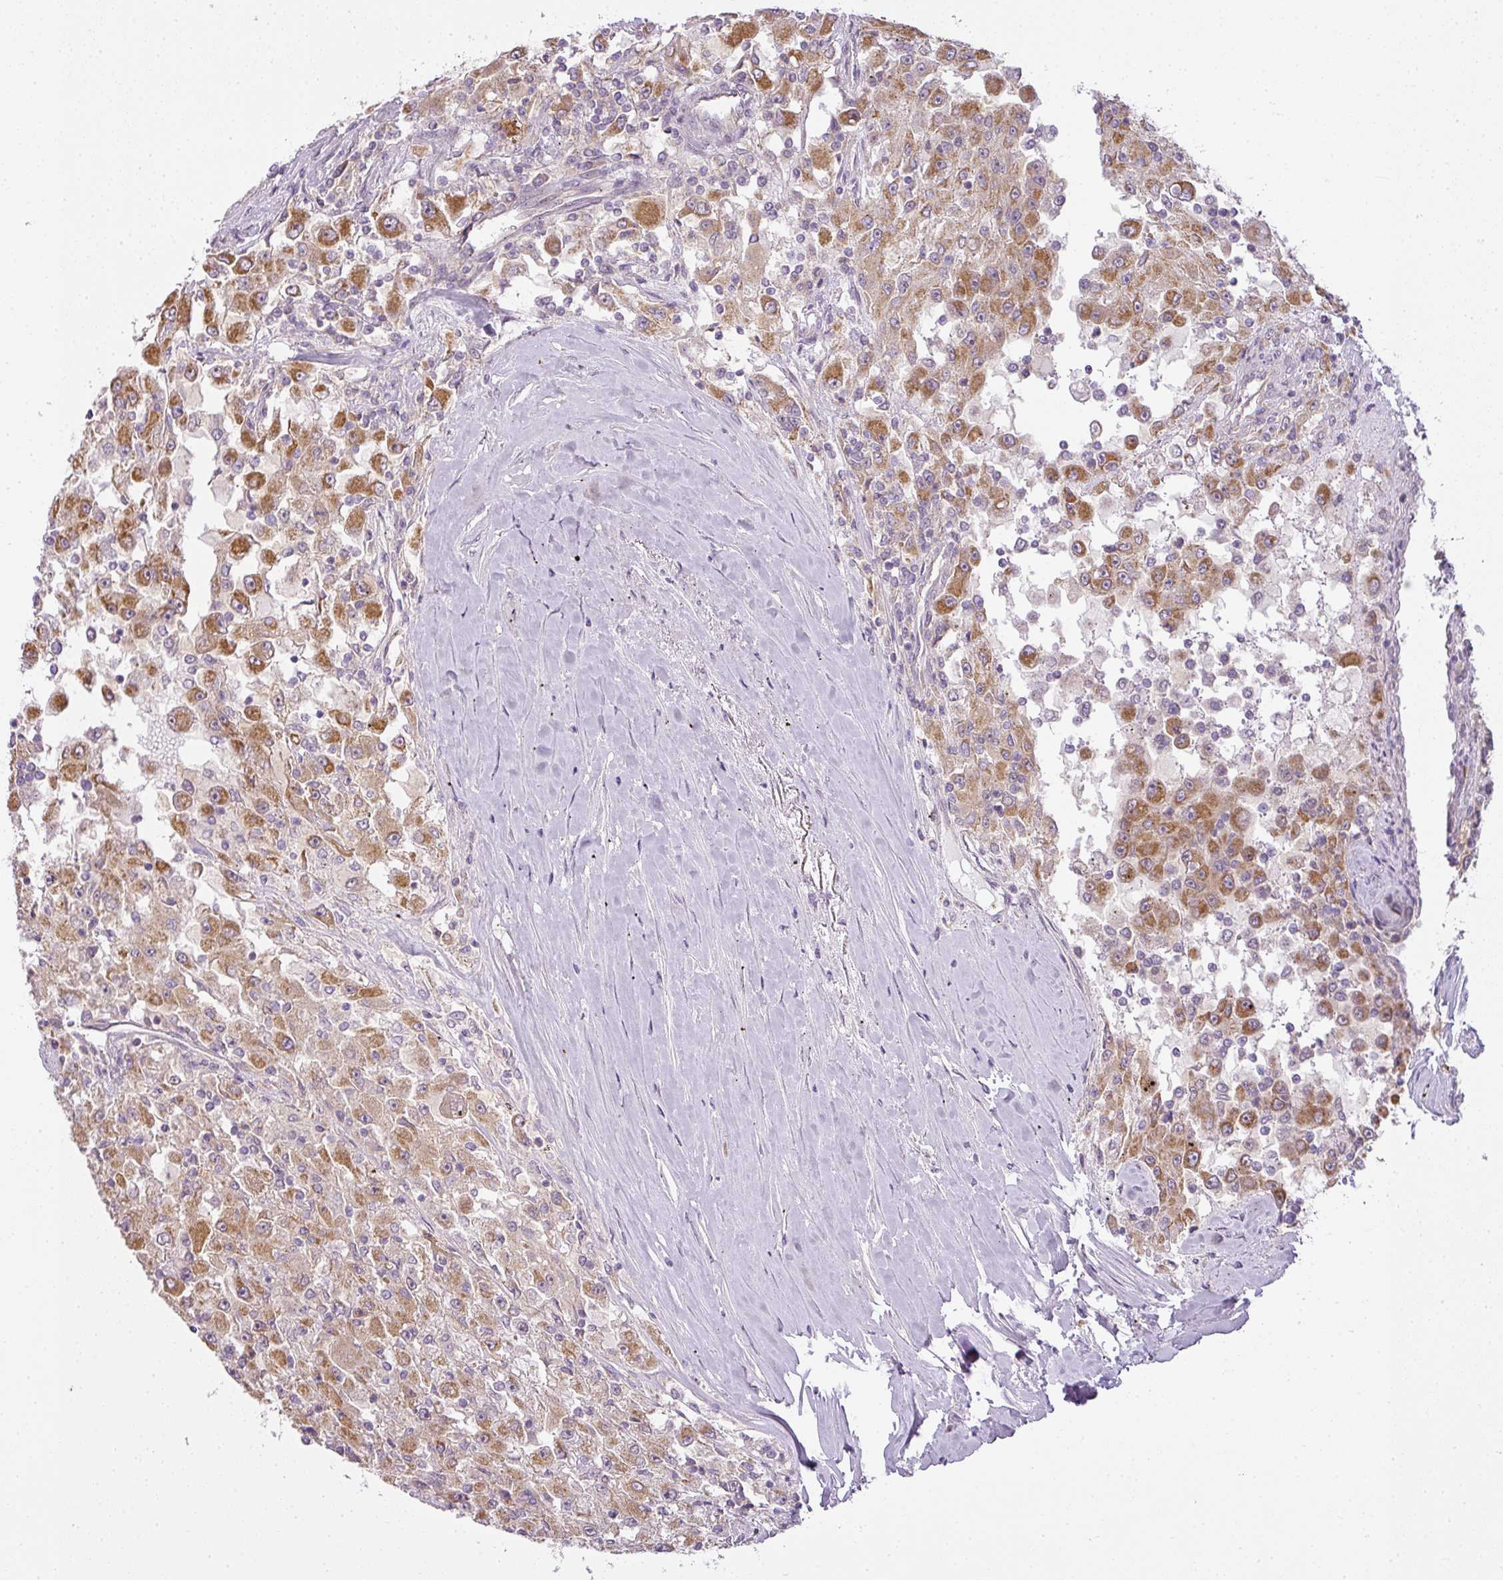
{"staining": {"intensity": "moderate", "quantity": ">75%", "location": "cytoplasmic/membranous"}, "tissue": "renal cancer", "cell_type": "Tumor cells", "image_type": "cancer", "snomed": [{"axis": "morphology", "description": "Adenocarcinoma, NOS"}, {"axis": "topography", "description": "Kidney"}], "caption": "An IHC photomicrograph of tumor tissue is shown. Protein staining in brown labels moderate cytoplasmic/membranous positivity in renal cancer (adenocarcinoma) within tumor cells.", "gene": "LY75", "patient": {"sex": "female", "age": 67}}